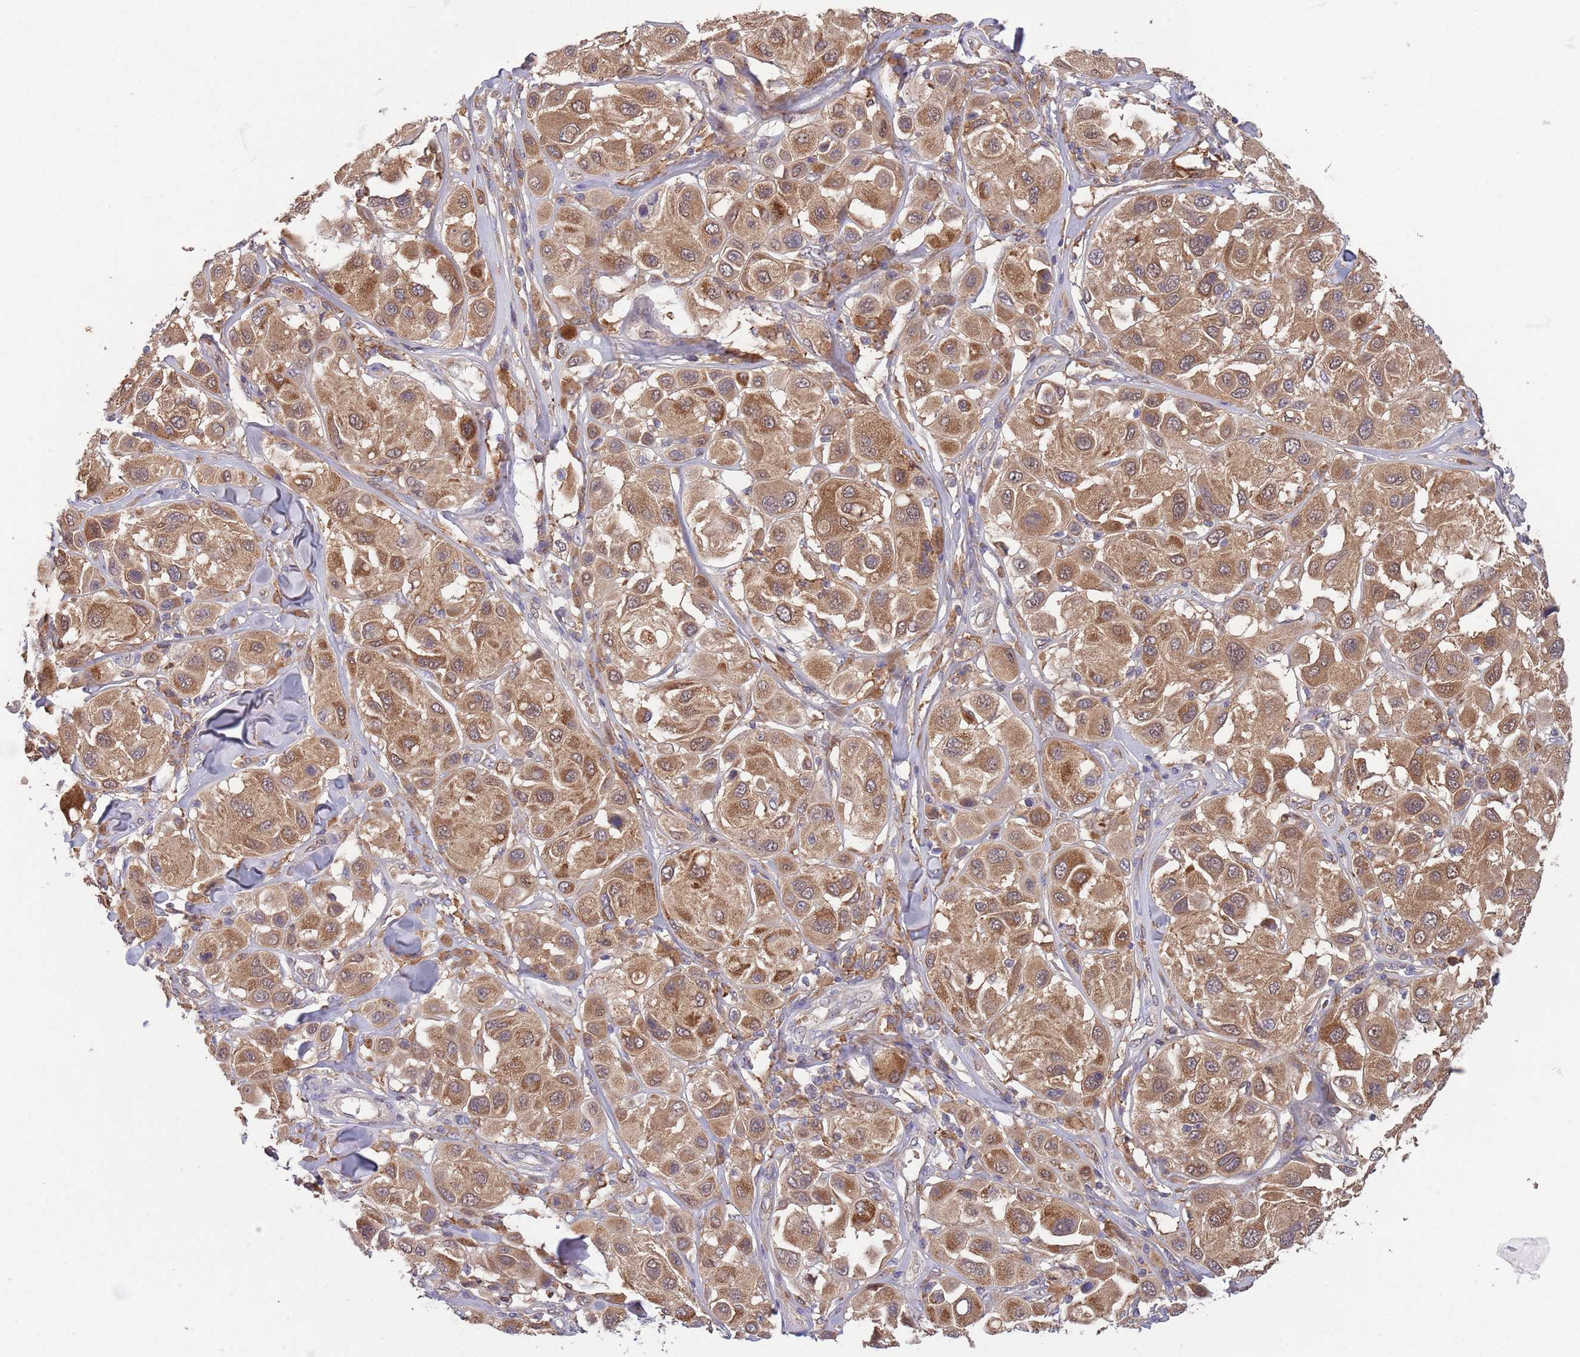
{"staining": {"intensity": "moderate", "quantity": ">75%", "location": "cytoplasmic/membranous,nuclear"}, "tissue": "melanoma", "cell_type": "Tumor cells", "image_type": "cancer", "snomed": [{"axis": "morphology", "description": "Malignant melanoma, Metastatic site"}, {"axis": "topography", "description": "Skin"}], "caption": "Tumor cells reveal moderate cytoplasmic/membranous and nuclear positivity in approximately >75% of cells in melanoma.", "gene": "DDT", "patient": {"sex": "male", "age": 41}}